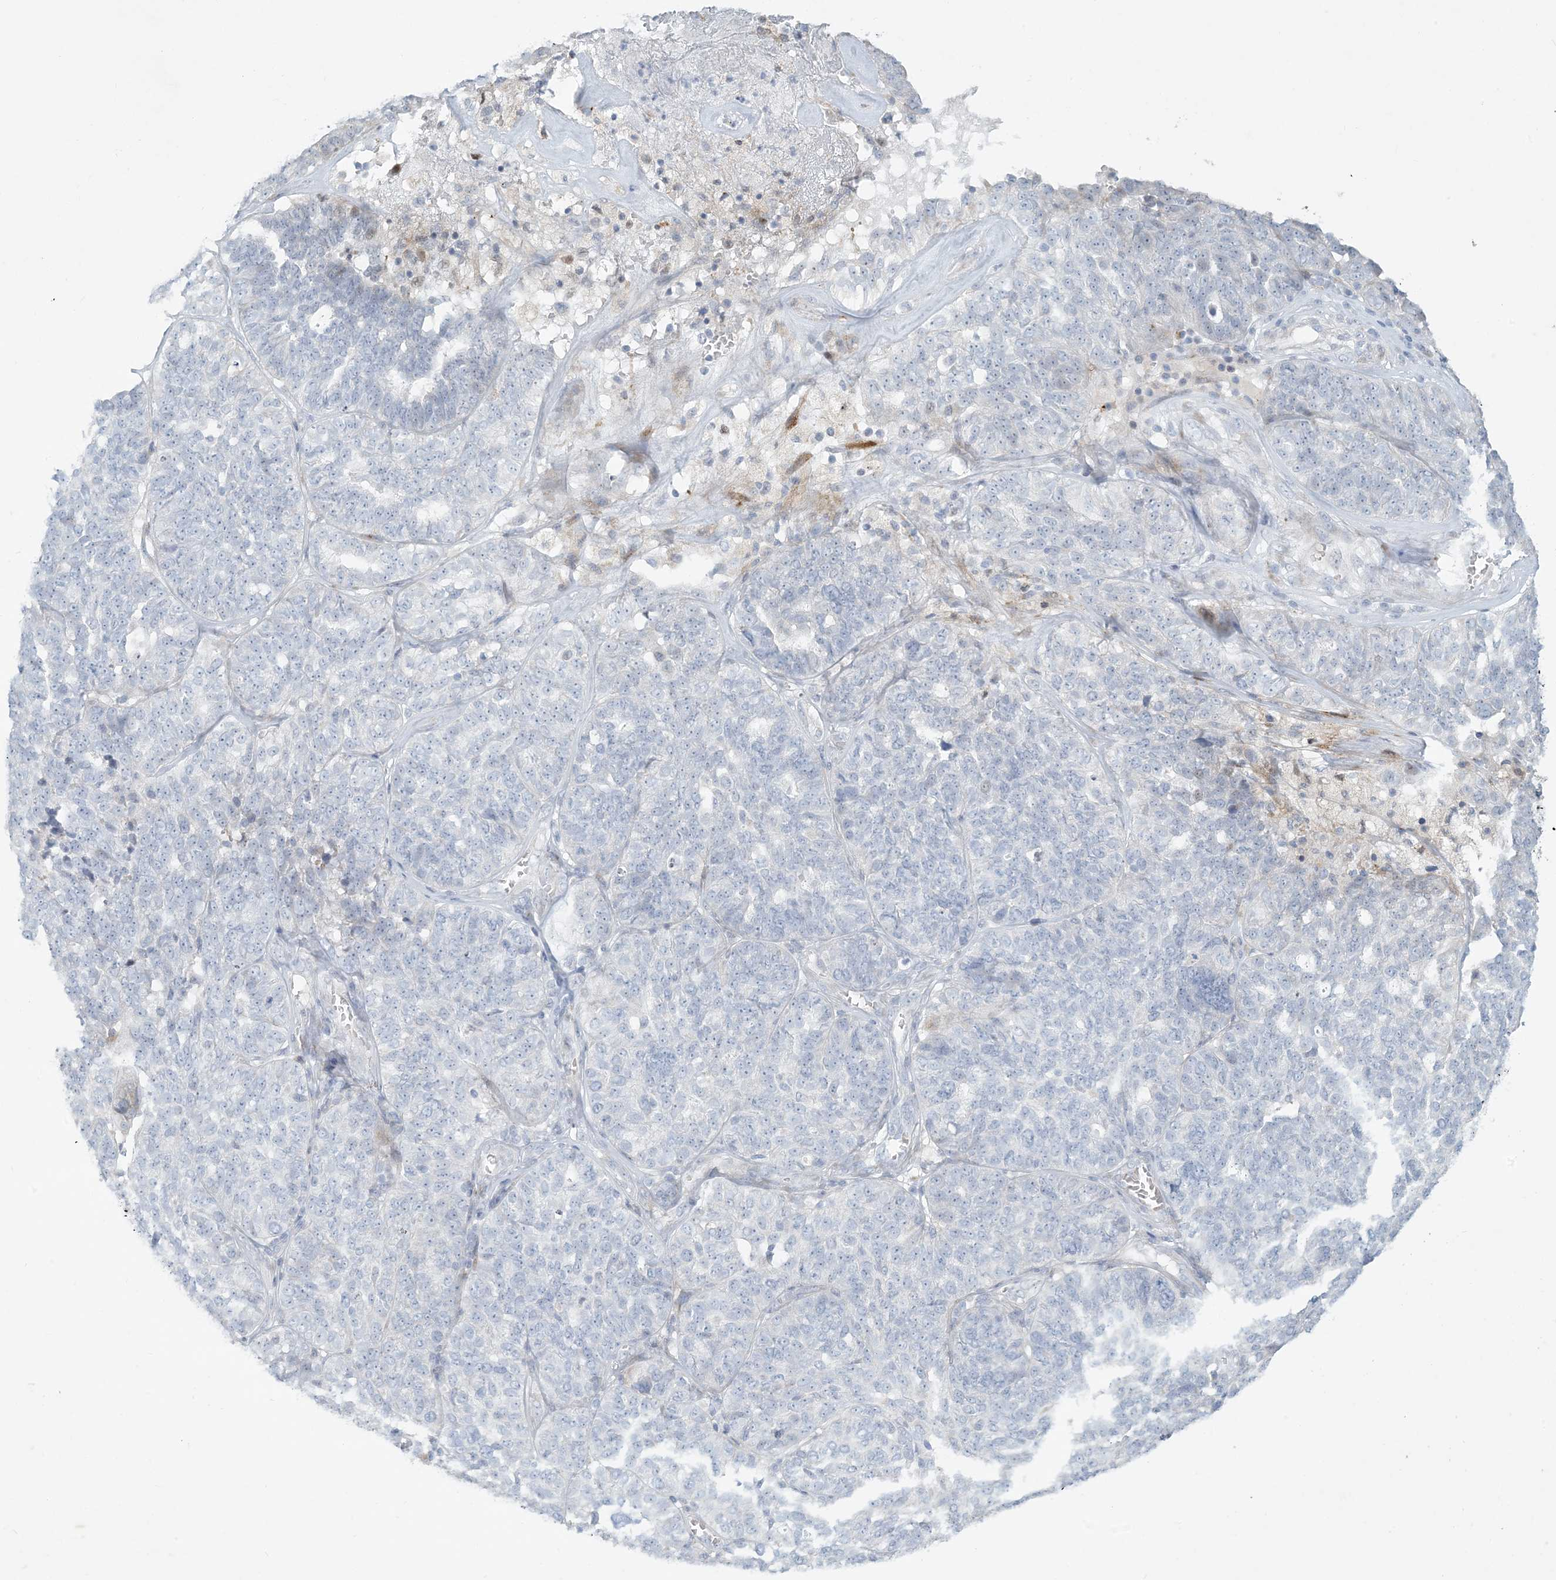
{"staining": {"intensity": "negative", "quantity": "none", "location": "none"}, "tissue": "ovarian cancer", "cell_type": "Tumor cells", "image_type": "cancer", "snomed": [{"axis": "morphology", "description": "Cystadenocarcinoma, serous, NOS"}, {"axis": "topography", "description": "Ovary"}], "caption": "Immunohistochemistry (IHC) image of neoplastic tissue: ovarian cancer (serous cystadenocarcinoma) stained with DAB demonstrates no significant protein staining in tumor cells.", "gene": "ZNF385D", "patient": {"sex": "female", "age": 59}}